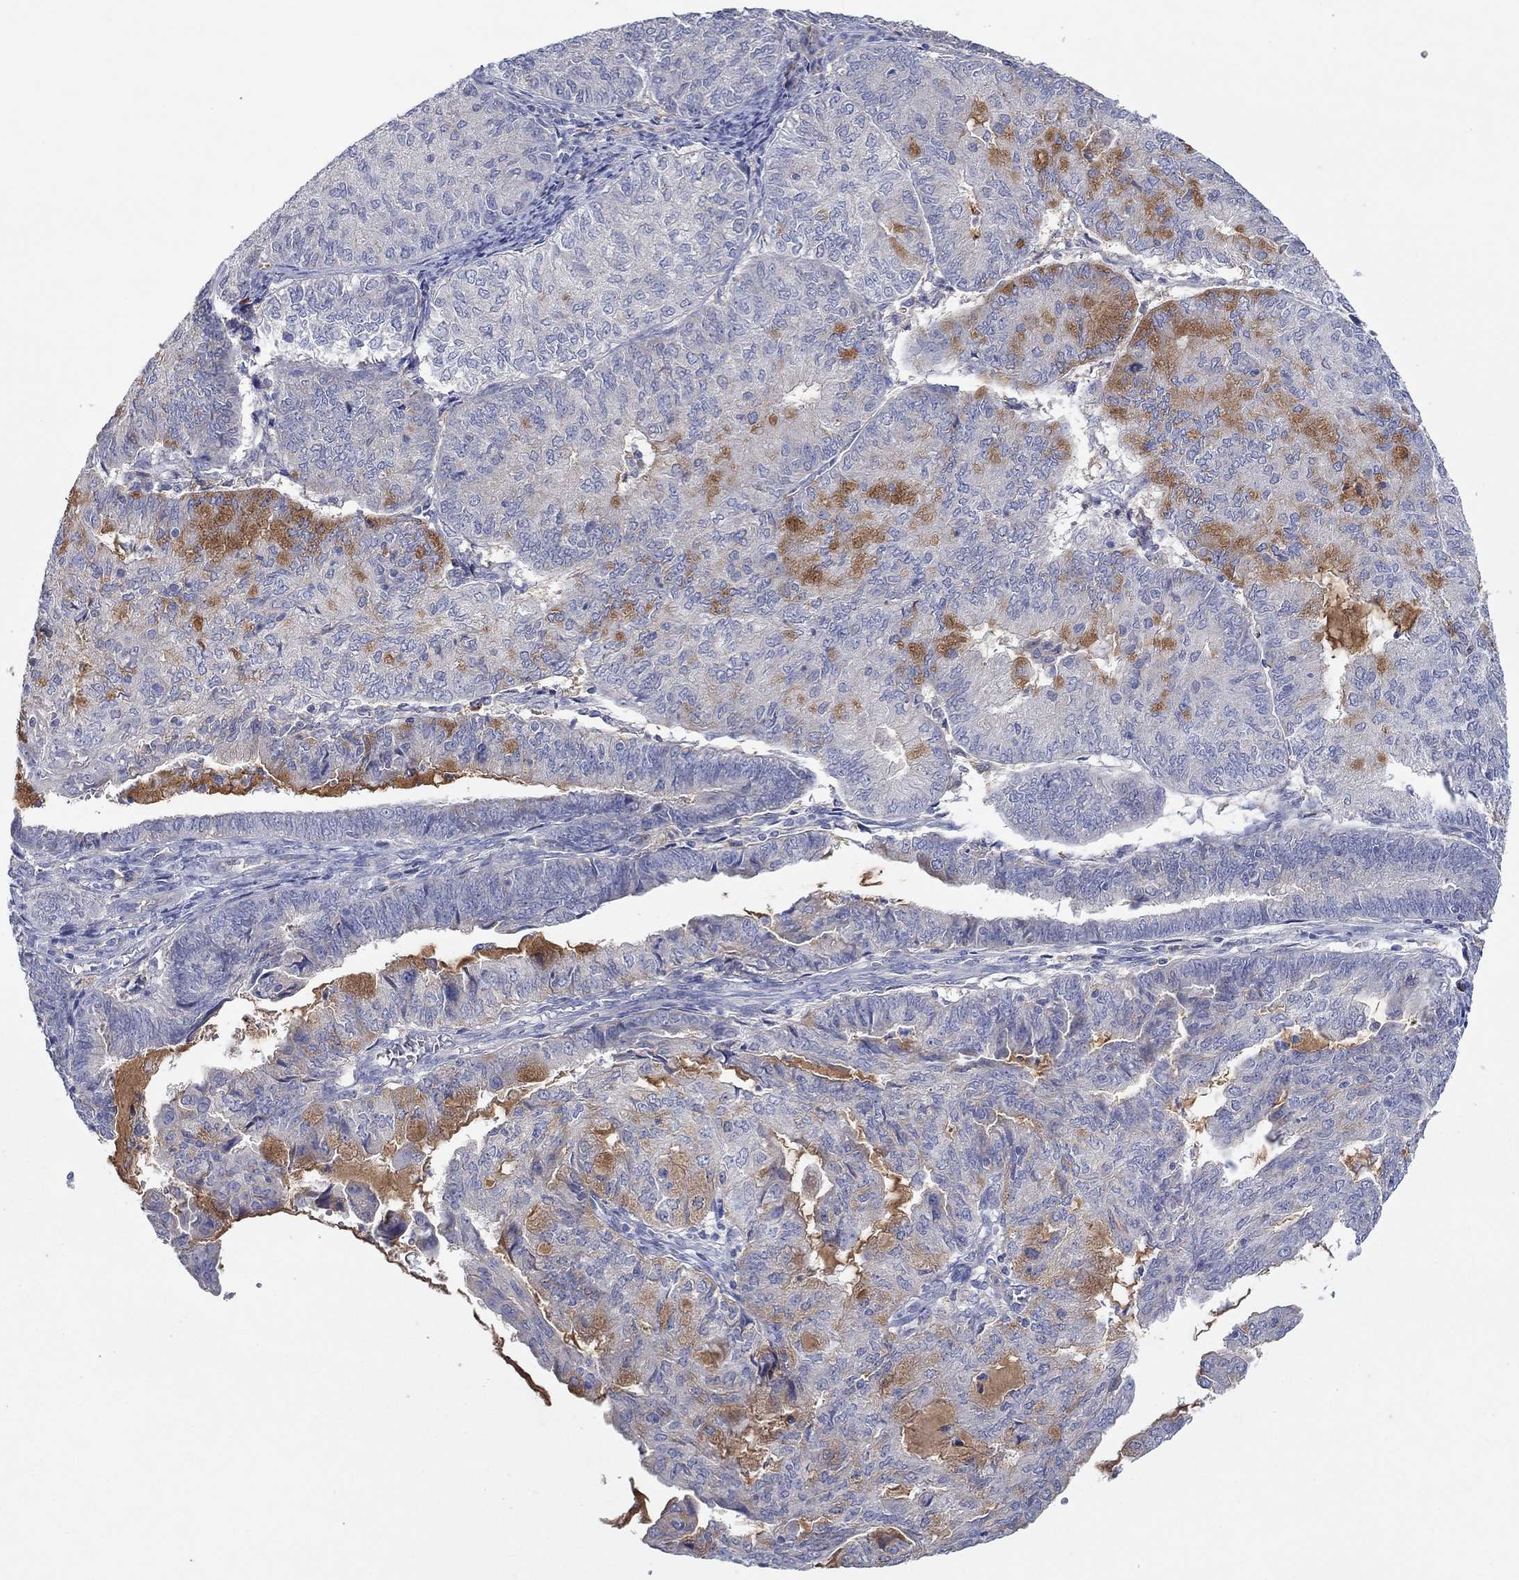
{"staining": {"intensity": "moderate", "quantity": "25%-75%", "location": "cytoplasmic/membranous"}, "tissue": "endometrial cancer", "cell_type": "Tumor cells", "image_type": "cancer", "snomed": [{"axis": "morphology", "description": "Adenocarcinoma, NOS"}, {"axis": "topography", "description": "Endometrium"}], "caption": "Human endometrial adenocarcinoma stained for a protein (brown) shows moderate cytoplasmic/membranous positive positivity in about 25%-75% of tumor cells.", "gene": "PLCL2", "patient": {"sex": "female", "age": 82}}